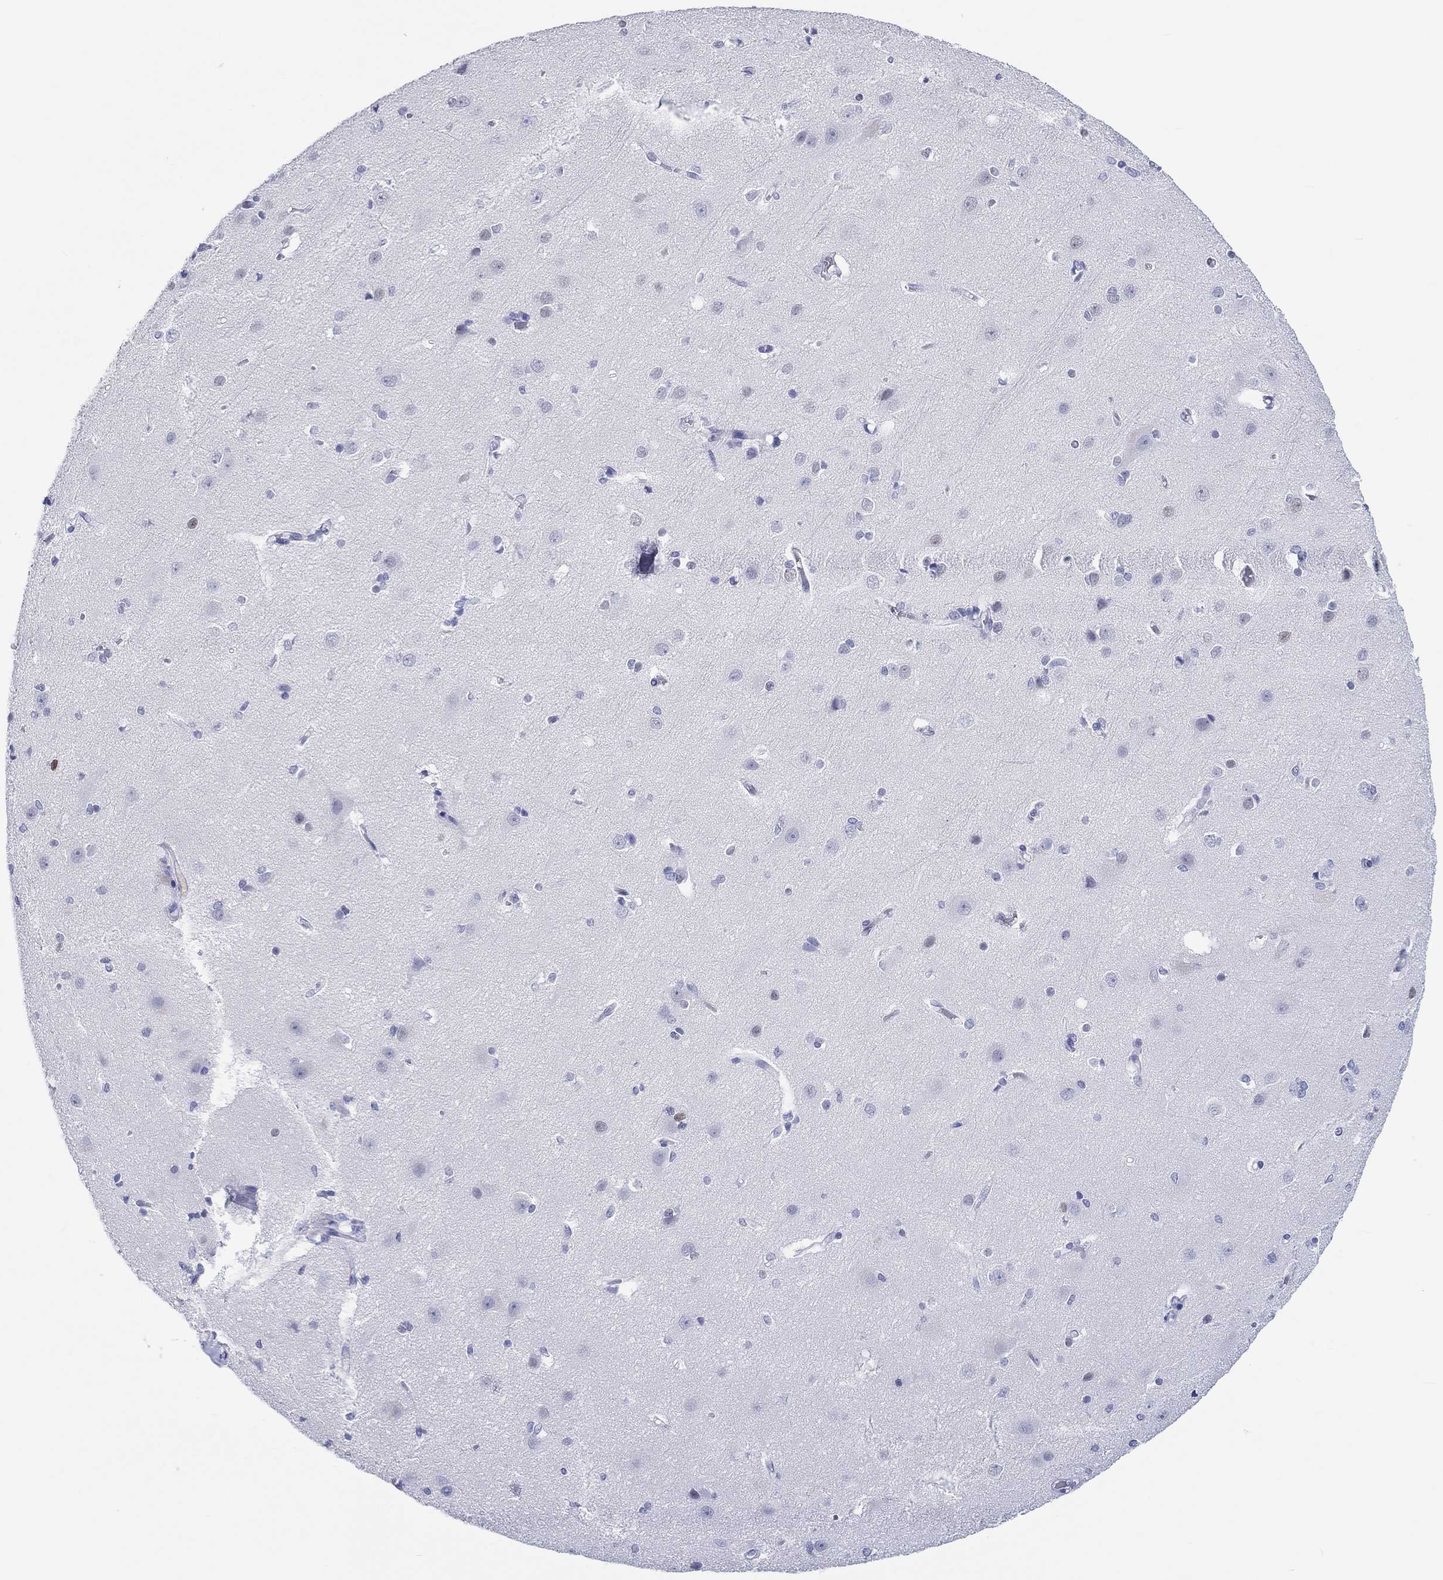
{"staining": {"intensity": "negative", "quantity": "none", "location": "none"}, "tissue": "cerebral cortex", "cell_type": "Endothelial cells", "image_type": "normal", "snomed": [{"axis": "morphology", "description": "Normal tissue, NOS"}, {"axis": "topography", "description": "Cerebral cortex"}], "caption": "DAB (3,3'-diaminobenzidine) immunohistochemical staining of benign human cerebral cortex shows no significant positivity in endothelial cells.", "gene": "H1", "patient": {"sex": "male", "age": 37}}